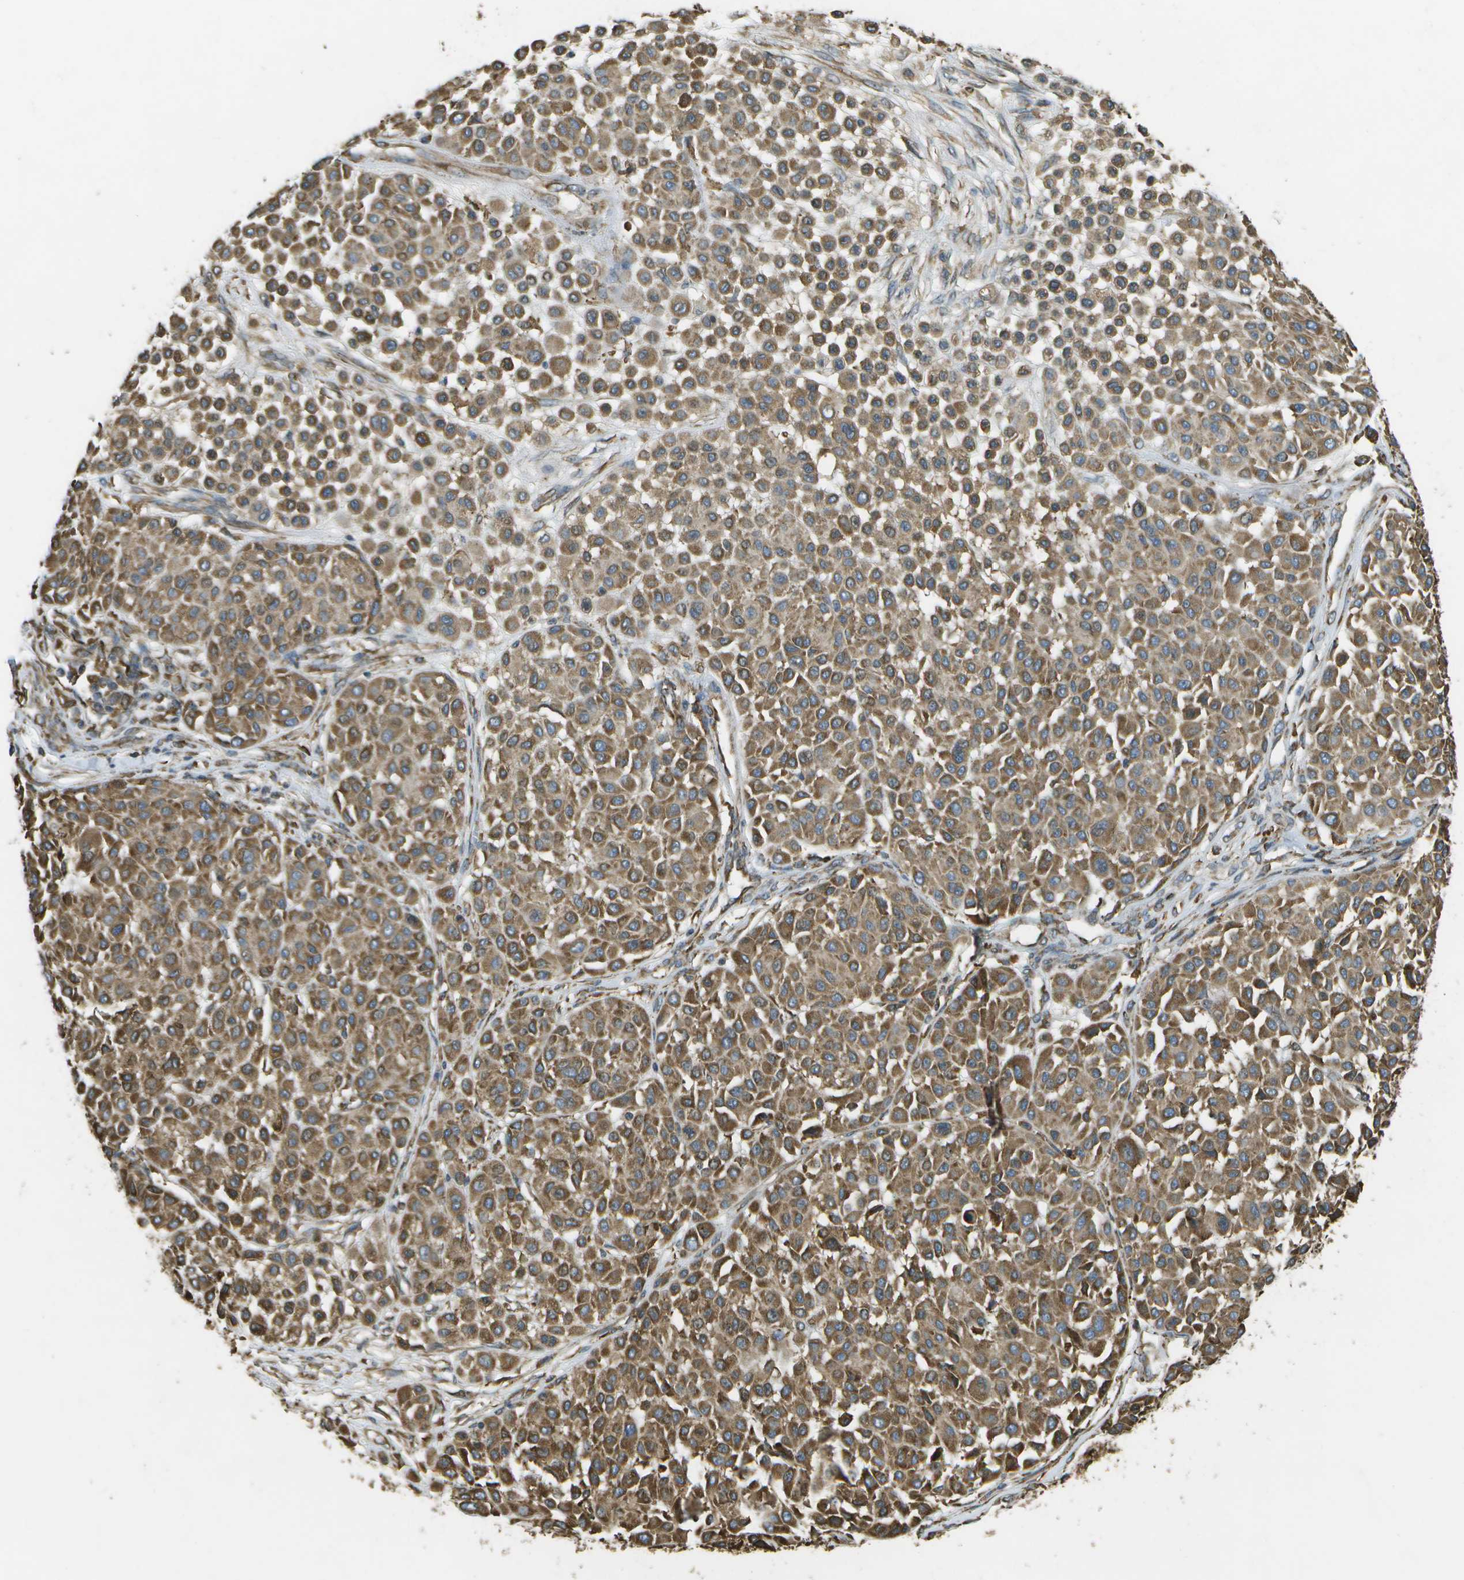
{"staining": {"intensity": "weak", "quantity": ">75%", "location": "cytoplasmic/membranous"}, "tissue": "melanoma", "cell_type": "Tumor cells", "image_type": "cancer", "snomed": [{"axis": "morphology", "description": "Malignant melanoma, Metastatic site"}, {"axis": "topography", "description": "Soft tissue"}], "caption": "High-power microscopy captured an immunohistochemistry histopathology image of malignant melanoma (metastatic site), revealing weak cytoplasmic/membranous positivity in approximately >75% of tumor cells.", "gene": "PDIA4", "patient": {"sex": "male", "age": 41}}